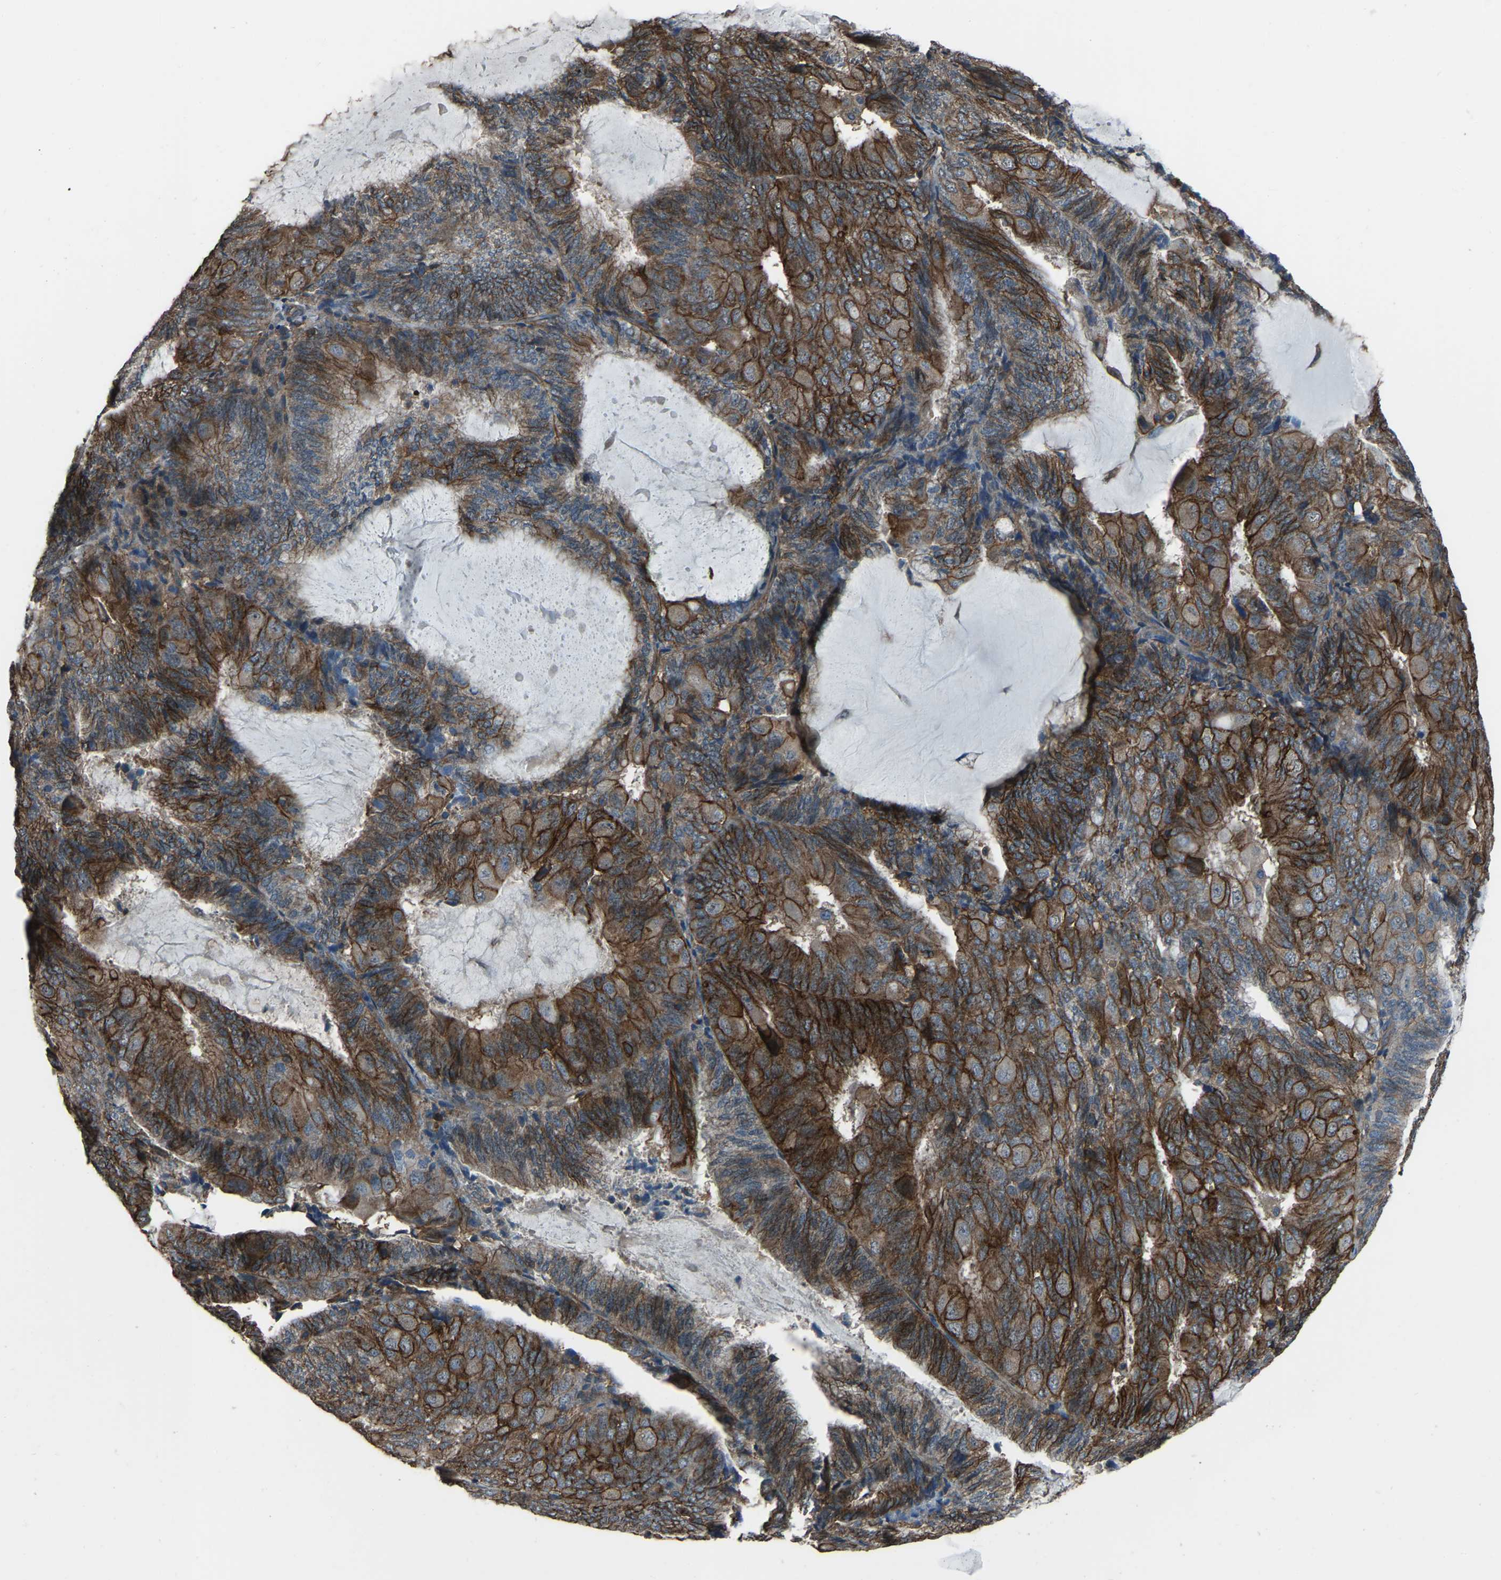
{"staining": {"intensity": "strong", "quantity": "25%-75%", "location": "cytoplasmic/membranous"}, "tissue": "endometrial cancer", "cell_type": "Tumor cells", "image_type": "cancer", "snomed": [{"axis": "morphology", "description": "Adenocarcinoma, NOS"}, {"axis": "topography", "description": "Endometrium"}], "caption": "Approximately 25%-75% of tumor cells in endometrial cancer (adenocarcinoma) show strong cytoplasmic/membranous protein staining as visualized by brown immunohistochemical staining.", "gene": "SLC4A2", "patient": {"sex": "female", "age": 81}}